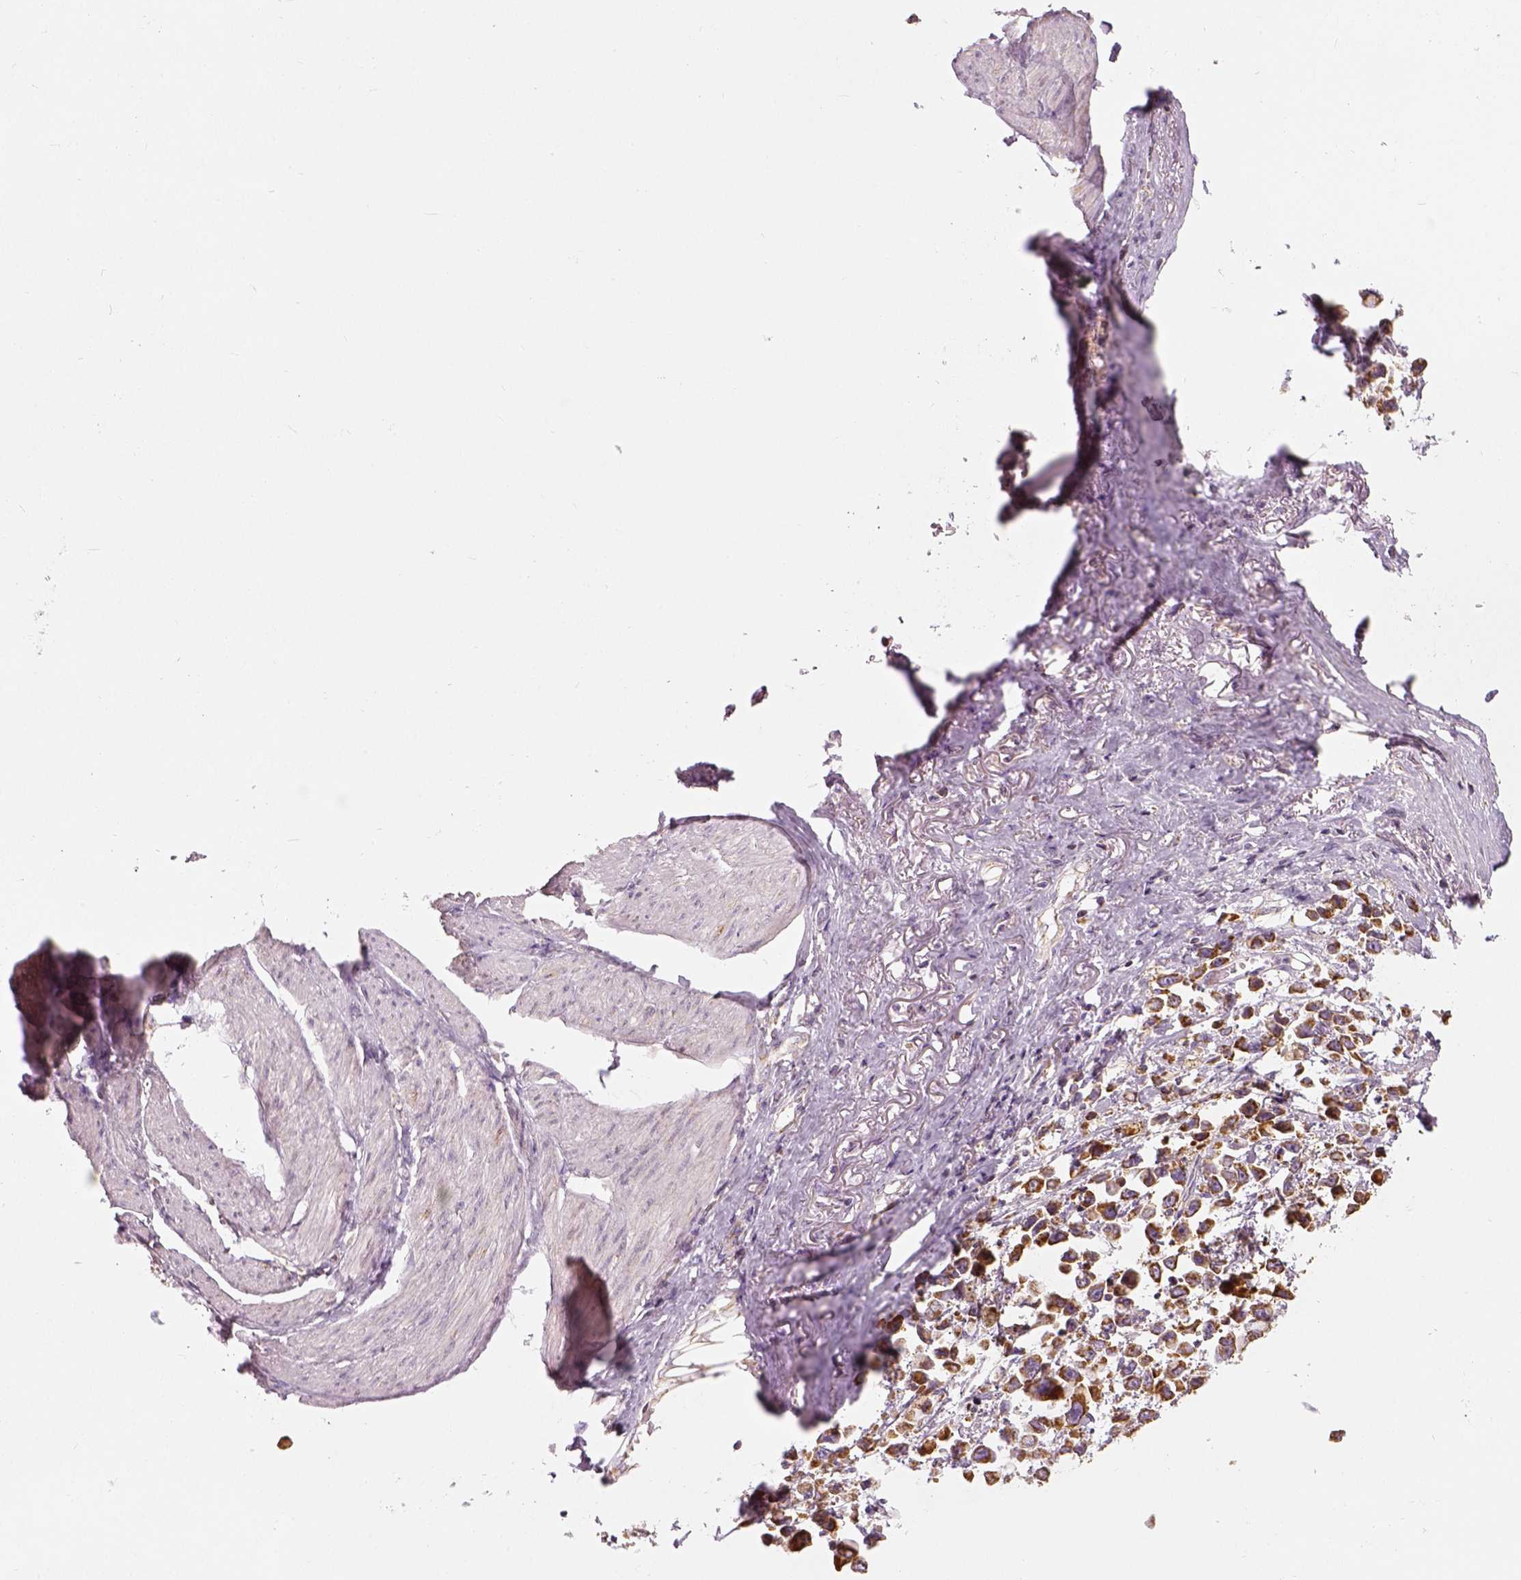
{"staining": {"intensity": "moderate", "quantity": ">75%", "location": "cytoplasmic/membranous"}, "tissue": "stomach cancer", "cell_type": "Tumor cells", "image_type": "cancer", "snomed": [{"axis": "morphology", "description": "Adenocarcinoma, NOS"}, {"axis": "topography", "description": "Stomach"}], "caption": "IHC (DAB) staining of stomach adenocarcinoma shows moderate cytoplasmic/membranous protein positivity in about >75% of tumor cells.", "gene": "PGAM5", "patient": {"sex": "female", "age": 81}}